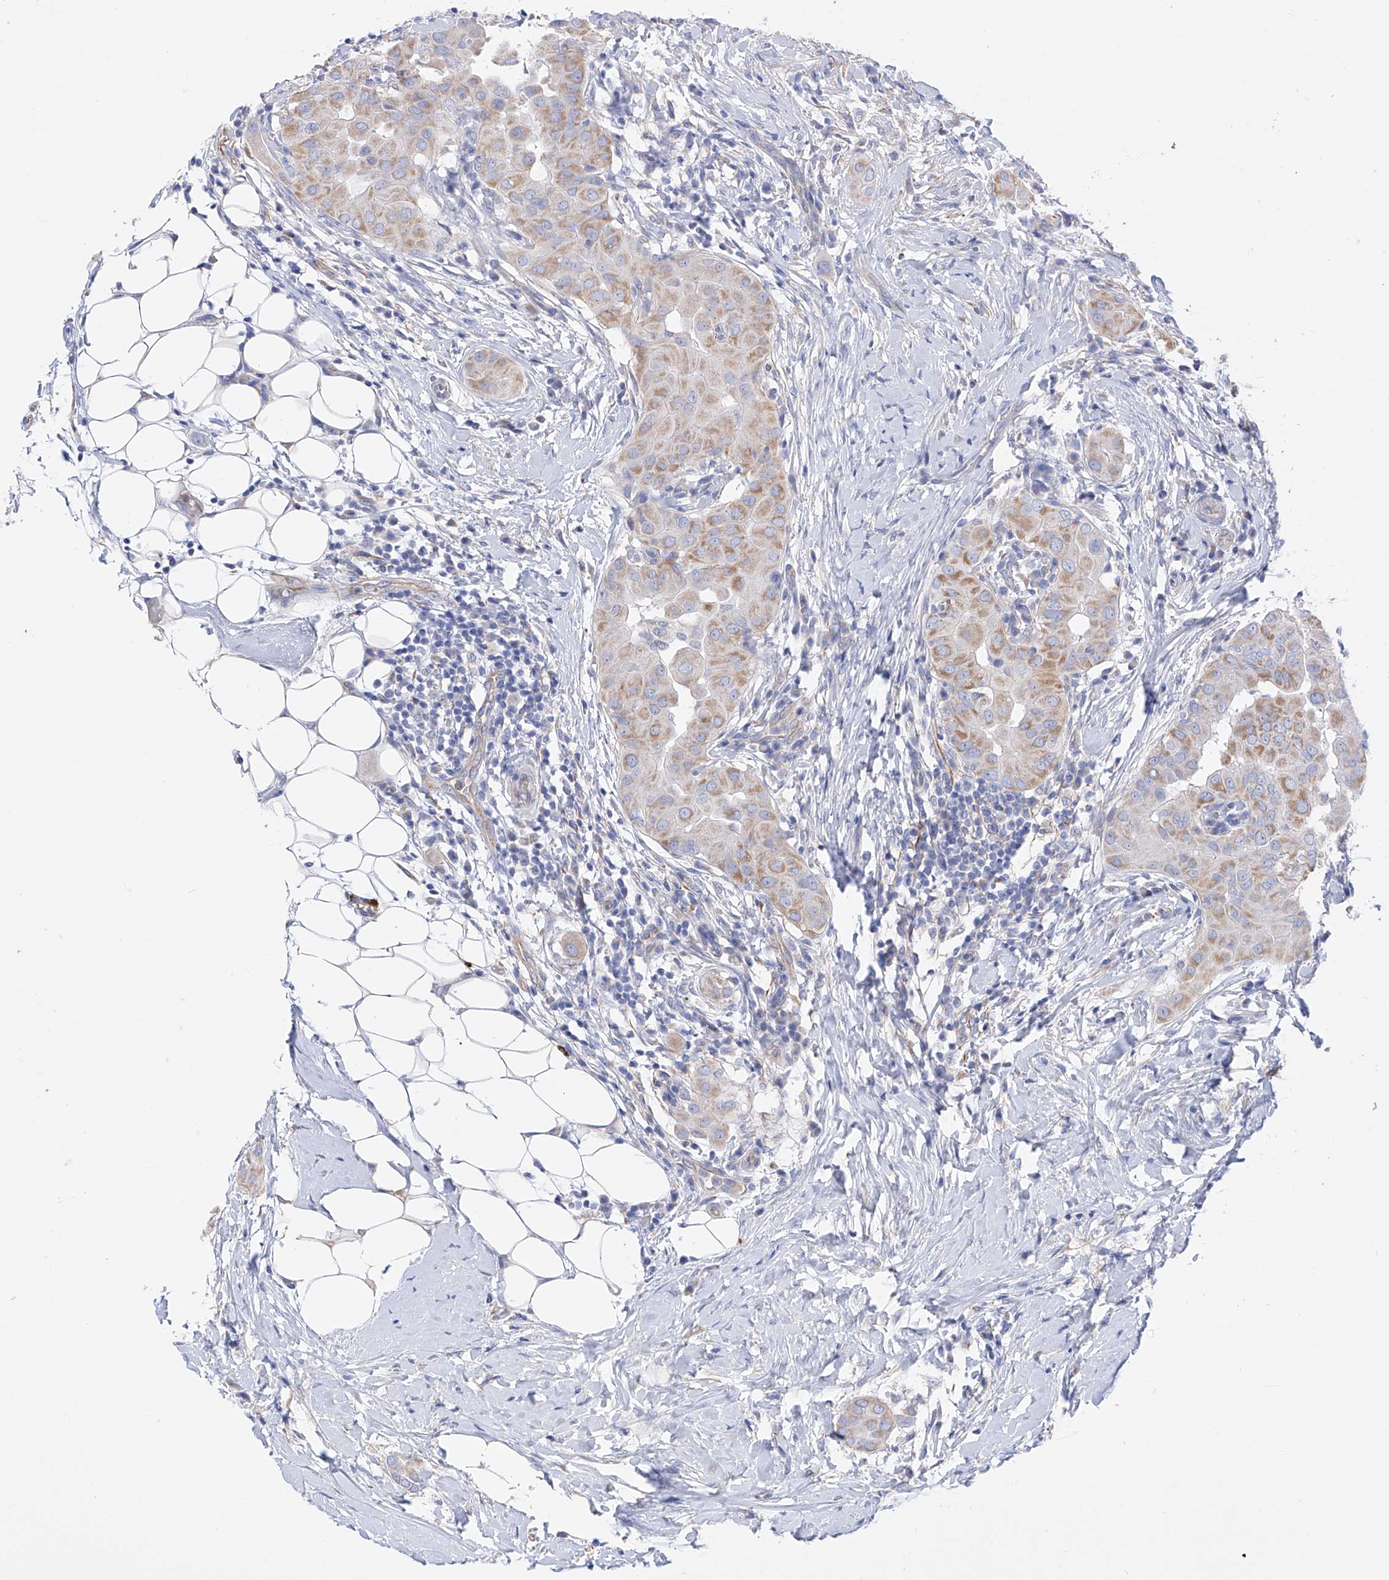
{"staining": {"intensity": "moderate", "quantity": ">75%", "location": "cytoplasmic/membranous"}, "tissue": "thyroid cancer", "cell_type": "Tumor cells", "image_type": "cancer", "snomed": [{"axis": "morphology", "description": "Papillary adenocarcinoma, NOS"}, {"axis": "topography", "description": "Thyroid gland"}], "caption": "A brown stain shows moderate cytoplasmic/membranous positivity of a protein in human thyroid cancer tumor cells.", "gene": "FLG", "patient": {"sex": "male", "age": 33}}